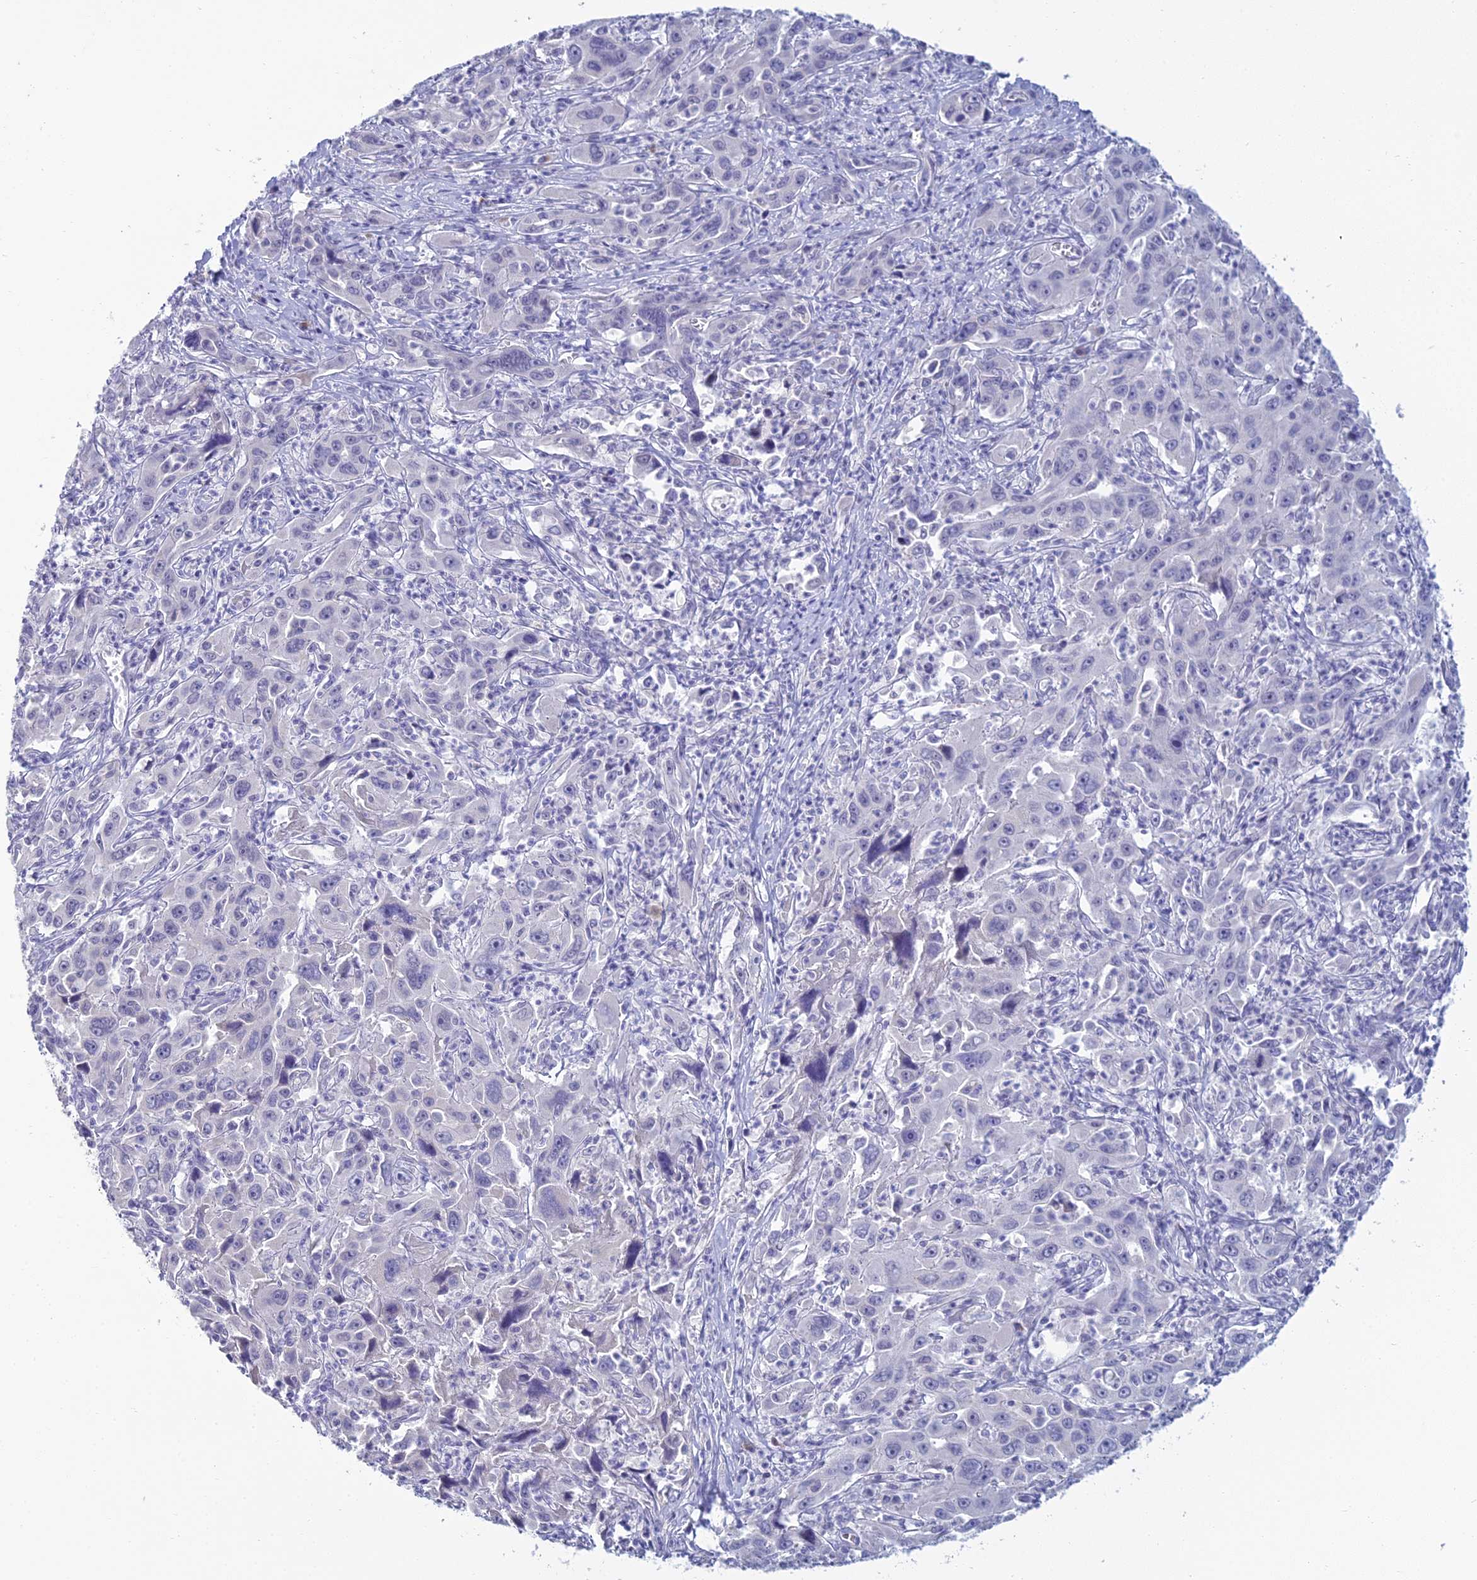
{"staining": {"intensity": "negative", "quantity": "none", "location": "none"}, "tissue": "liver cancer", "cell_type": "Tumor cells", "image_type": "cancer", "snomed": [{"axis": "morphology", "description": "Carcinoma, Hepatocellular, NOS"}, {"axis": "topography", "description": "Liver"}], "caption": "An image of liver cancer stained for a protein displays no brown staining in tumor cells.", "gene": "MUC13", "patient": {"sex": "male", "age": 63}}